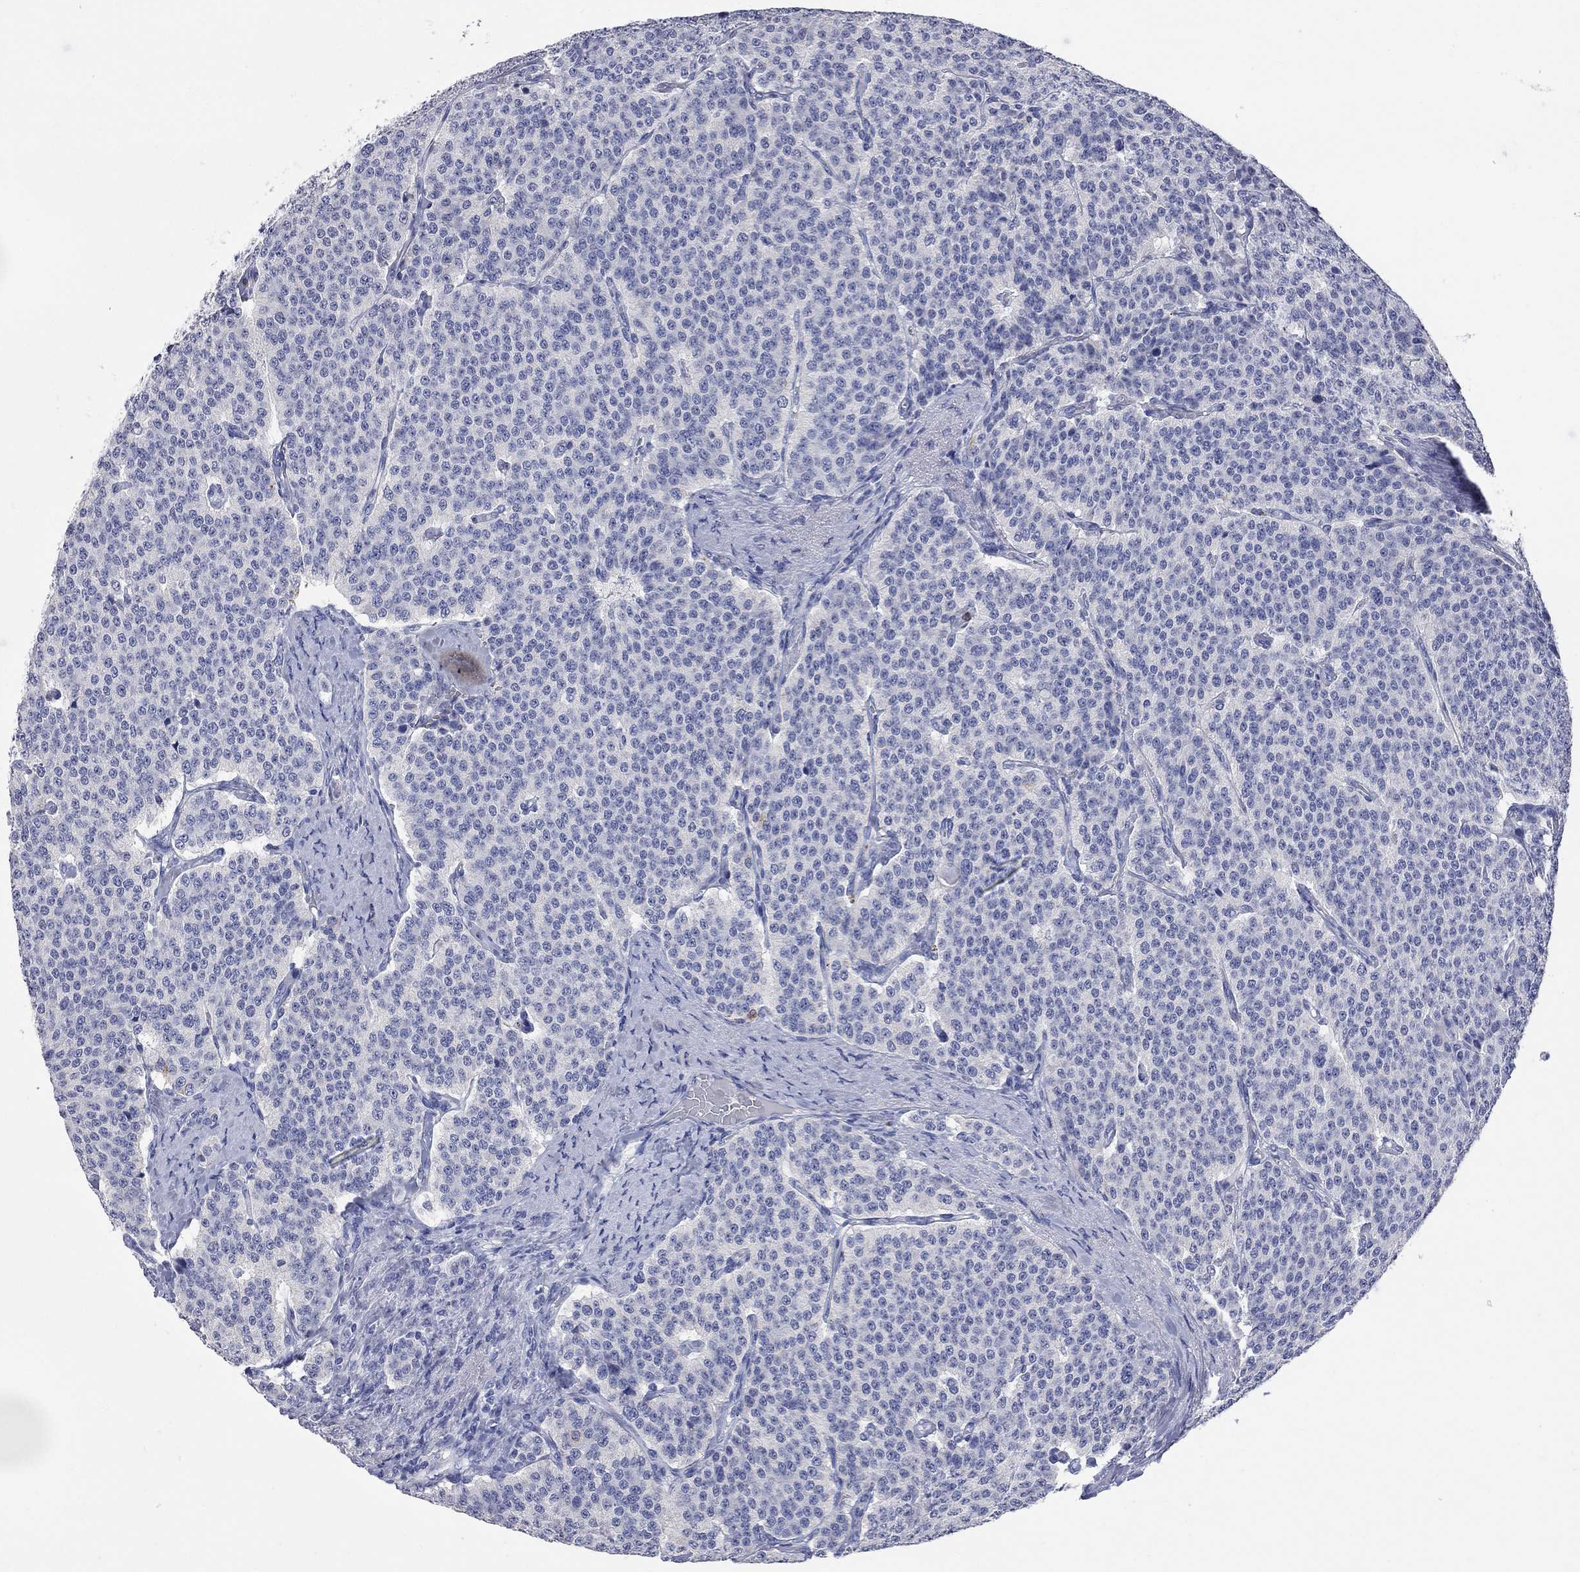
{"staining": {"intensity": "negative", "quantity": "none", "location": "none"}, "tissue": "carcinoid", "cell_type": "Tumor cells", "image_type": "cancer", "snomed": [{"axis": "morphology", "description": "Carcinoid, malignant, NOS"}, {"axis": "topography", "description": "Small intestine"}], "caption": "Tumor cells are negative for brown protein staining in malignant carcinoid.", "gene": "FAM221B", "patient": {"sex": "female", "age": 58}}